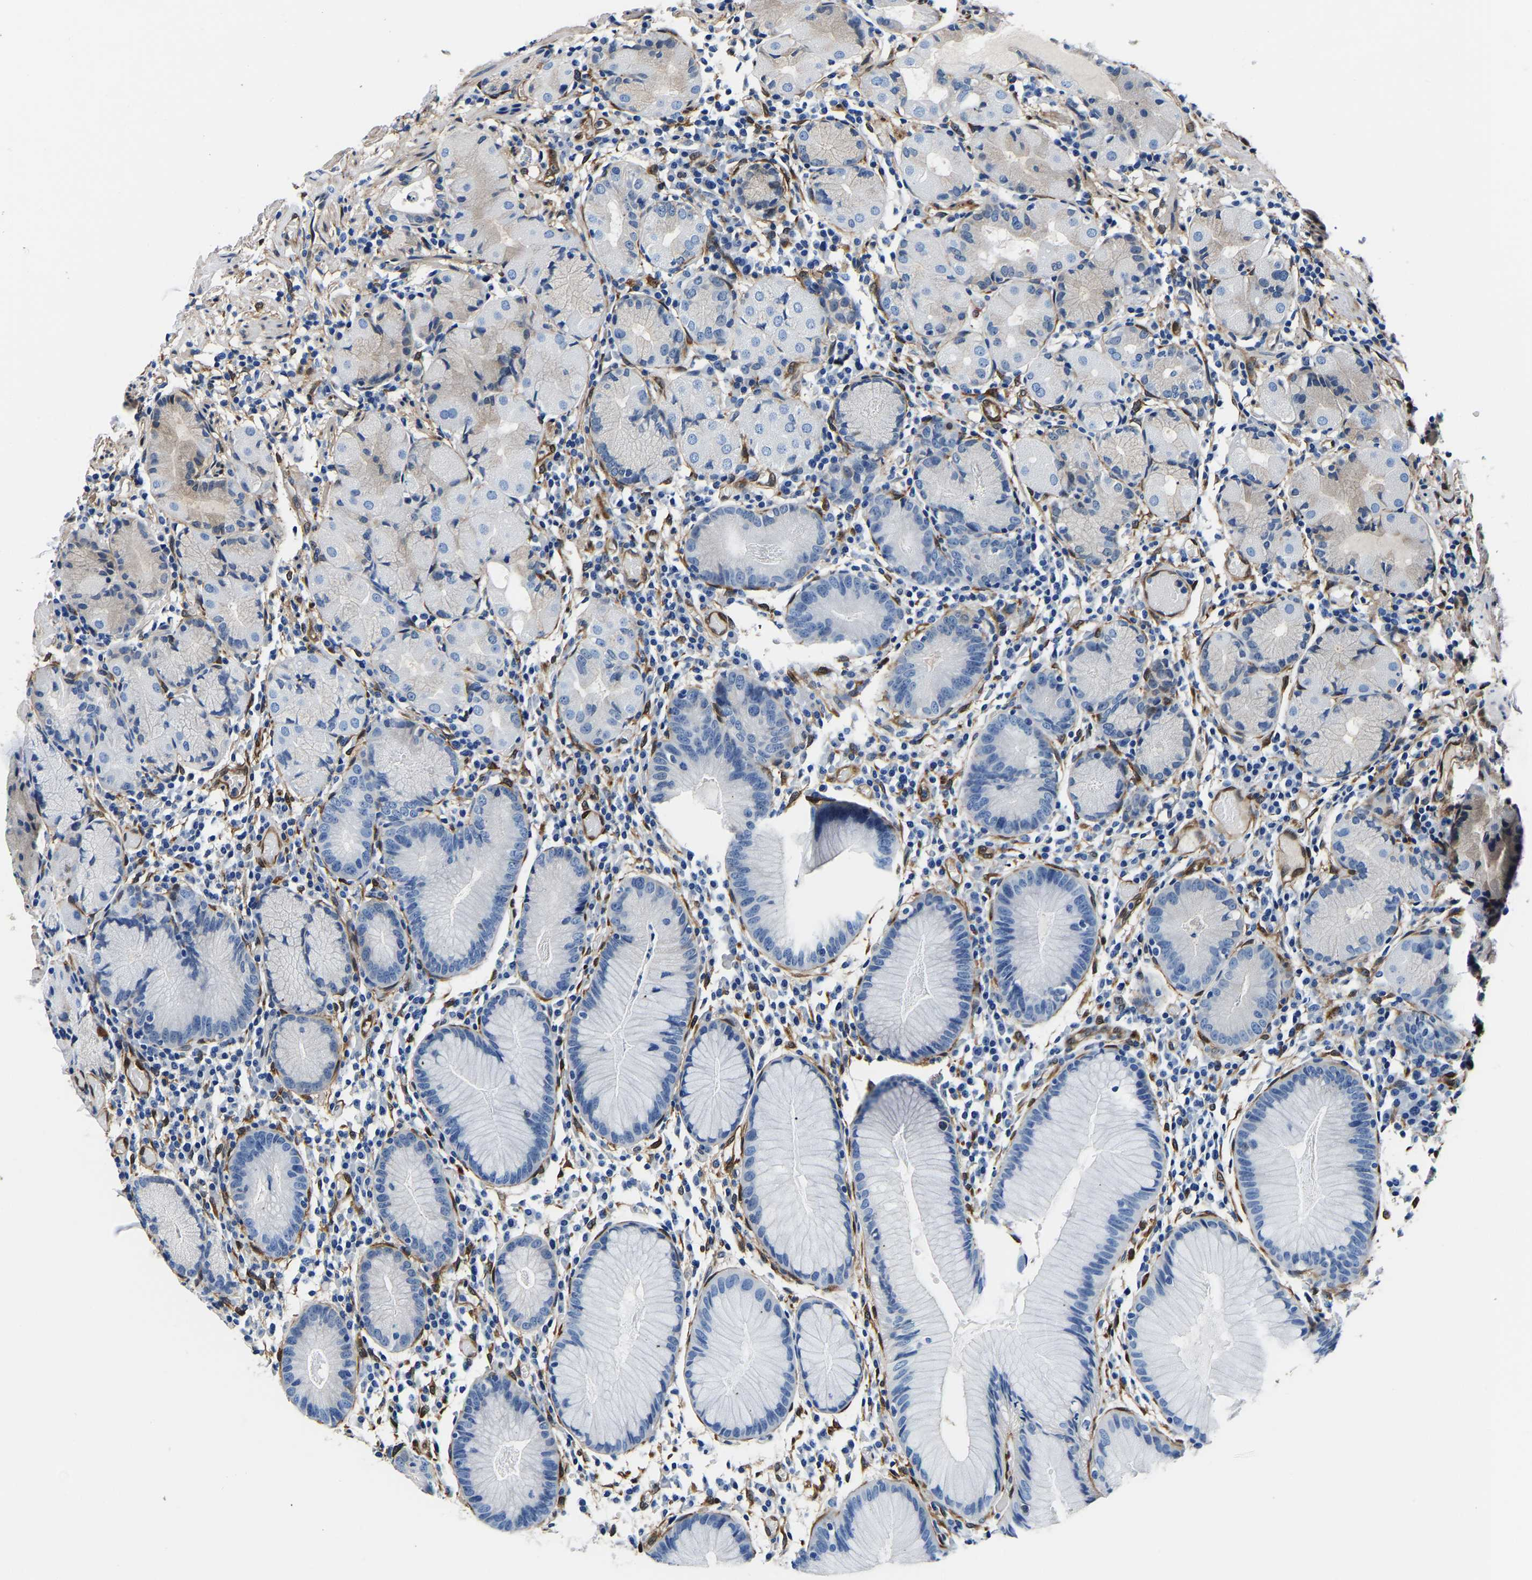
{"staining": {"intensity": "negative", "quantity": "none", "location": "none"}, "tissue": "stomach", "cell_type": "Glandular cells", "image_type": "normal", "snomed": [{"axis": "morphology", "description": "Normal tissue, NOS"}, {"axis": "topography", "description": "Stomach"}, {"axis": "topography", "description": "Stomach, lower"}], "caption": "High power microscopy photomicrograph of an immunohistochemistry (IHC) photomicrograph of benign stomach, revealing no significant staining in glandular cells. Nuclei are stained in blue.", "gene": "S100A13", "patient": {"sex": "female", "age": 75}}